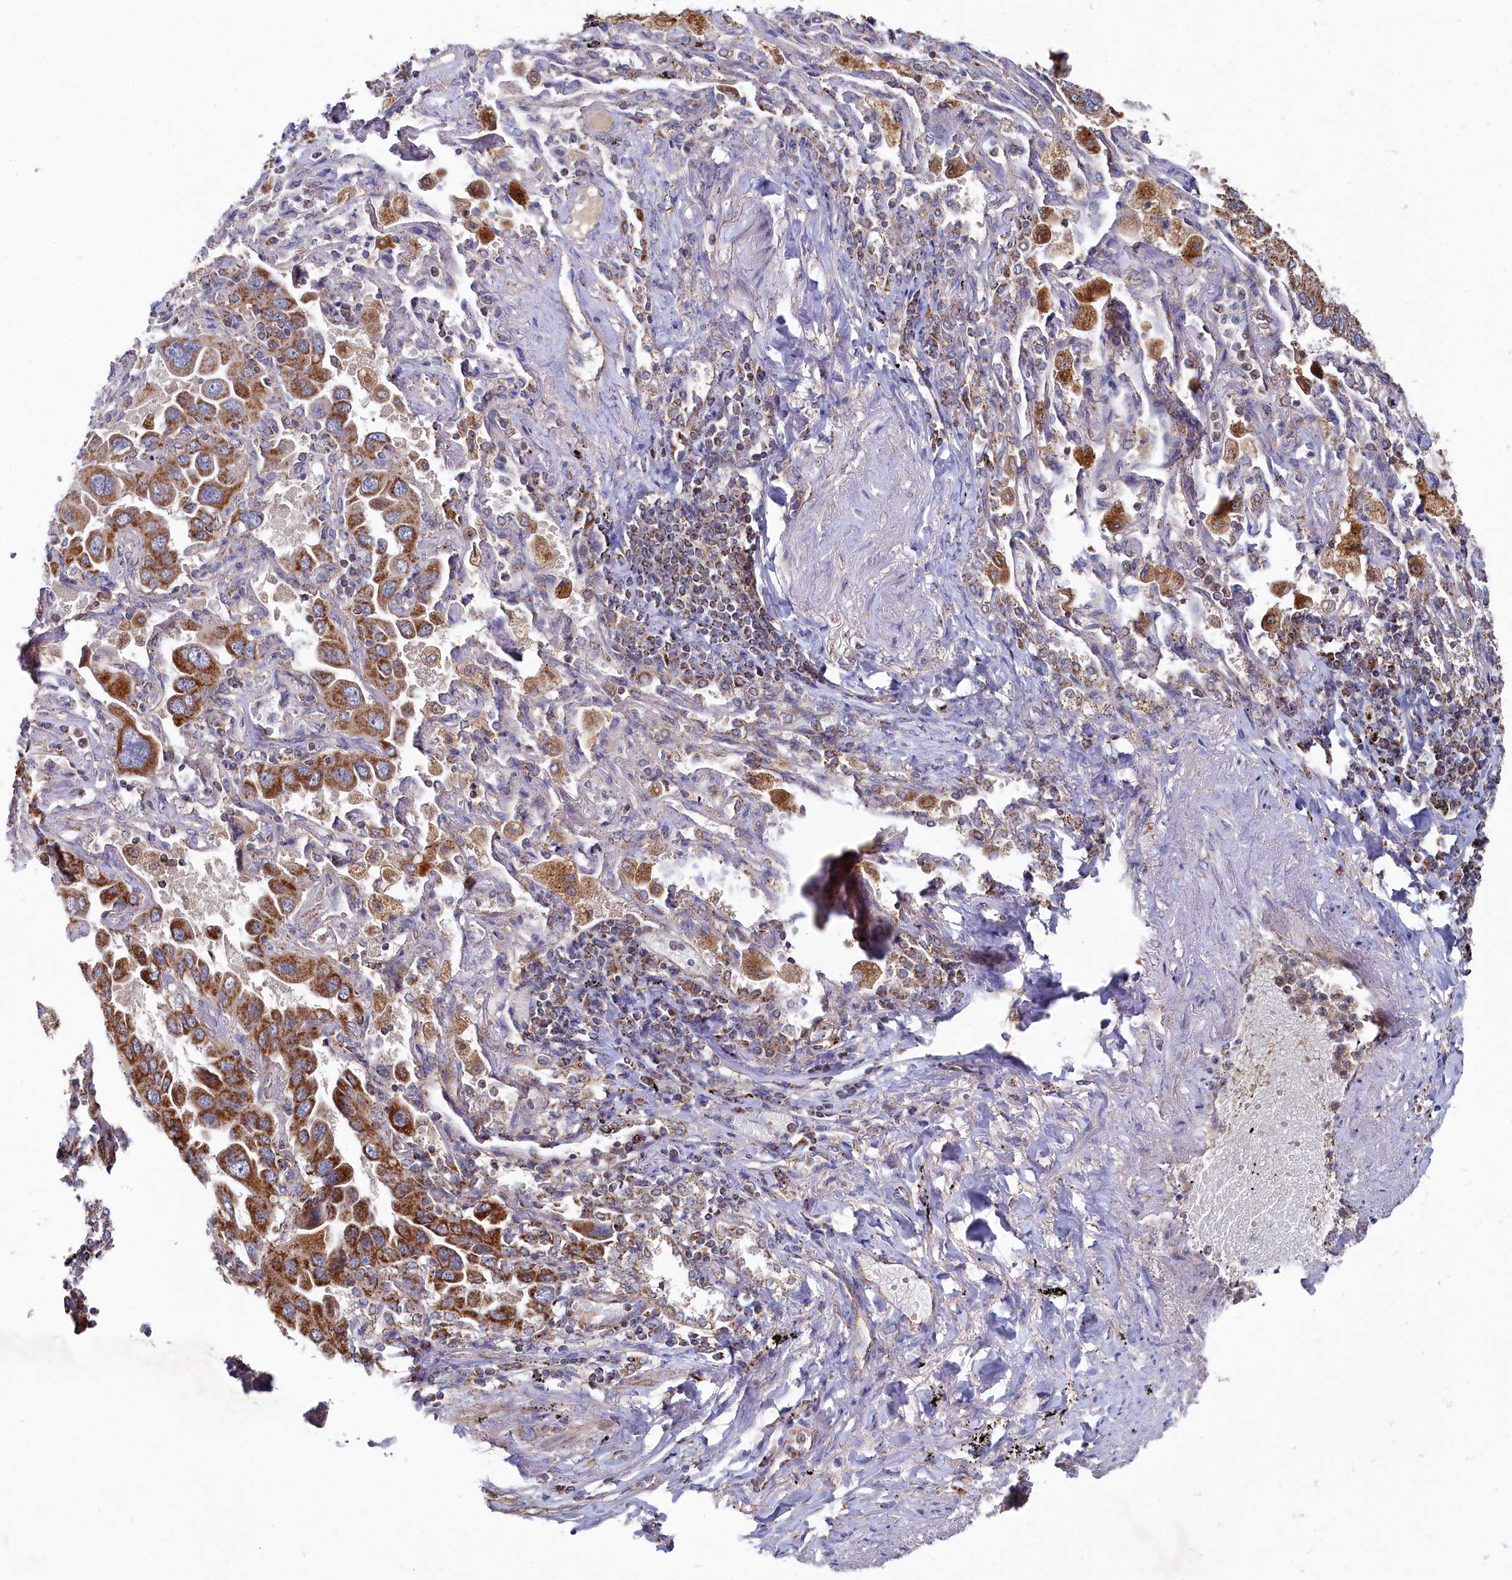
{"staining": {"intensity": "moderate", "quantity": ">75%", "location": "cytoplasmic/membranous"}, "tissue": "lung cancer", "cell_type": "Tumor cells", "image_type": "cancer", "snomed": [{"axis": "morphology", "description": "Adenocarcinoma, NOS"}, {"axis": "topography", "description": "Lung"}], "caption": "Immunohistochemical staining of human lung cancer (adenocarcinoma) exhibits medium levels of moderate cytoplasmic/membranous expression in about >75% of tumor cells.", "gene": "HAUS2", "patient": {"sex": "male", "age": 64}}